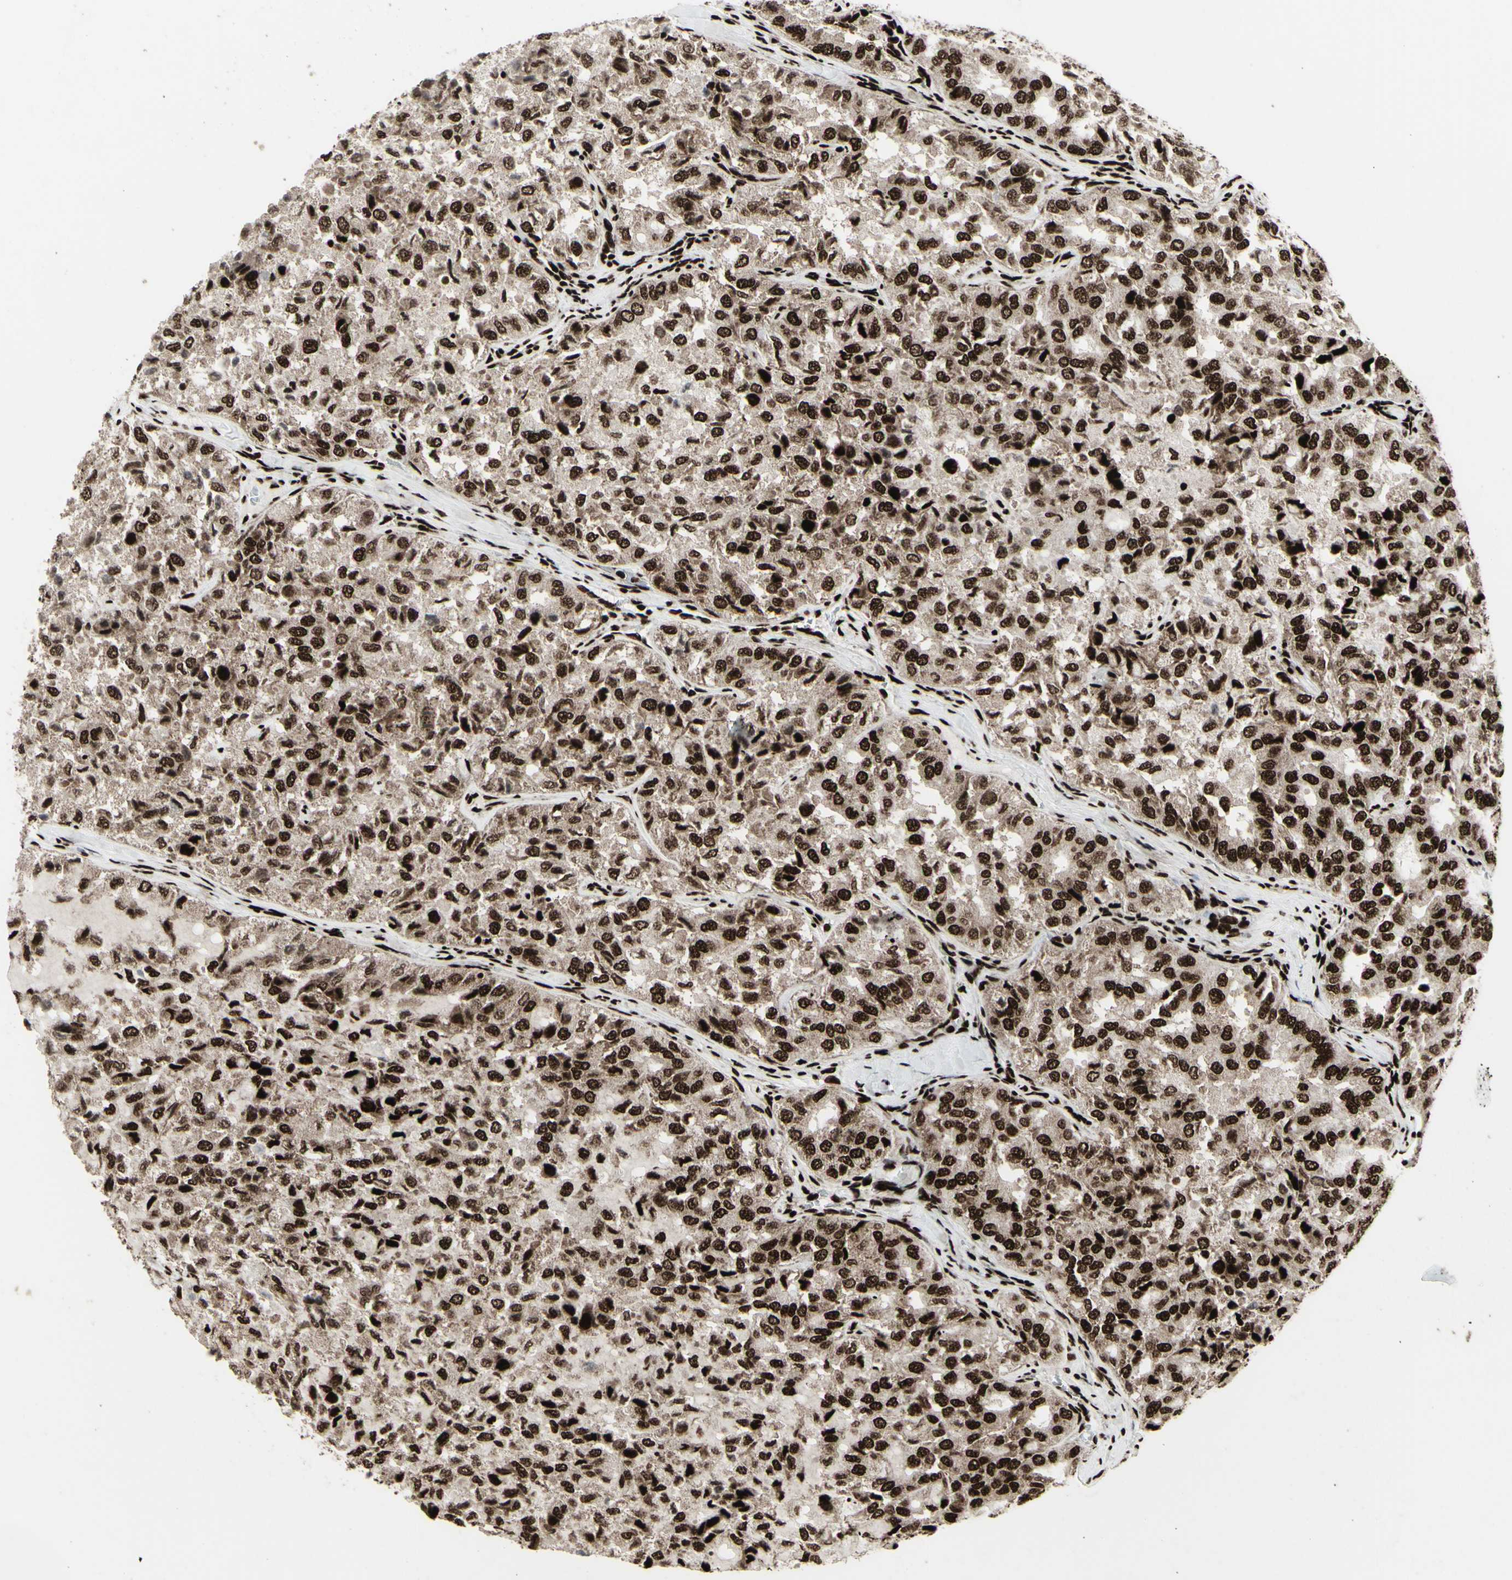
{"staining": {"intensity": "strong", "quantity": ">75%", "location": "nuclear"}, "tissue": "thyroid cancer", "cell_type": "Tumor cells", "image_type": "cancer", "snomed": [{"axis": "morphology", "description": "Follicular adenoma carcinoma, NOS"}, {"axis": "topography", "description": "Thyroid gland"}], "caption": "Thyroid follicular adenoma carcinoma was stained to show a protein in brown. There is high levels of strong nuclear expression in about >75% of tumor cells.", "gene": "U2AF2", "patient": {"sex": "male", "age": 75}}